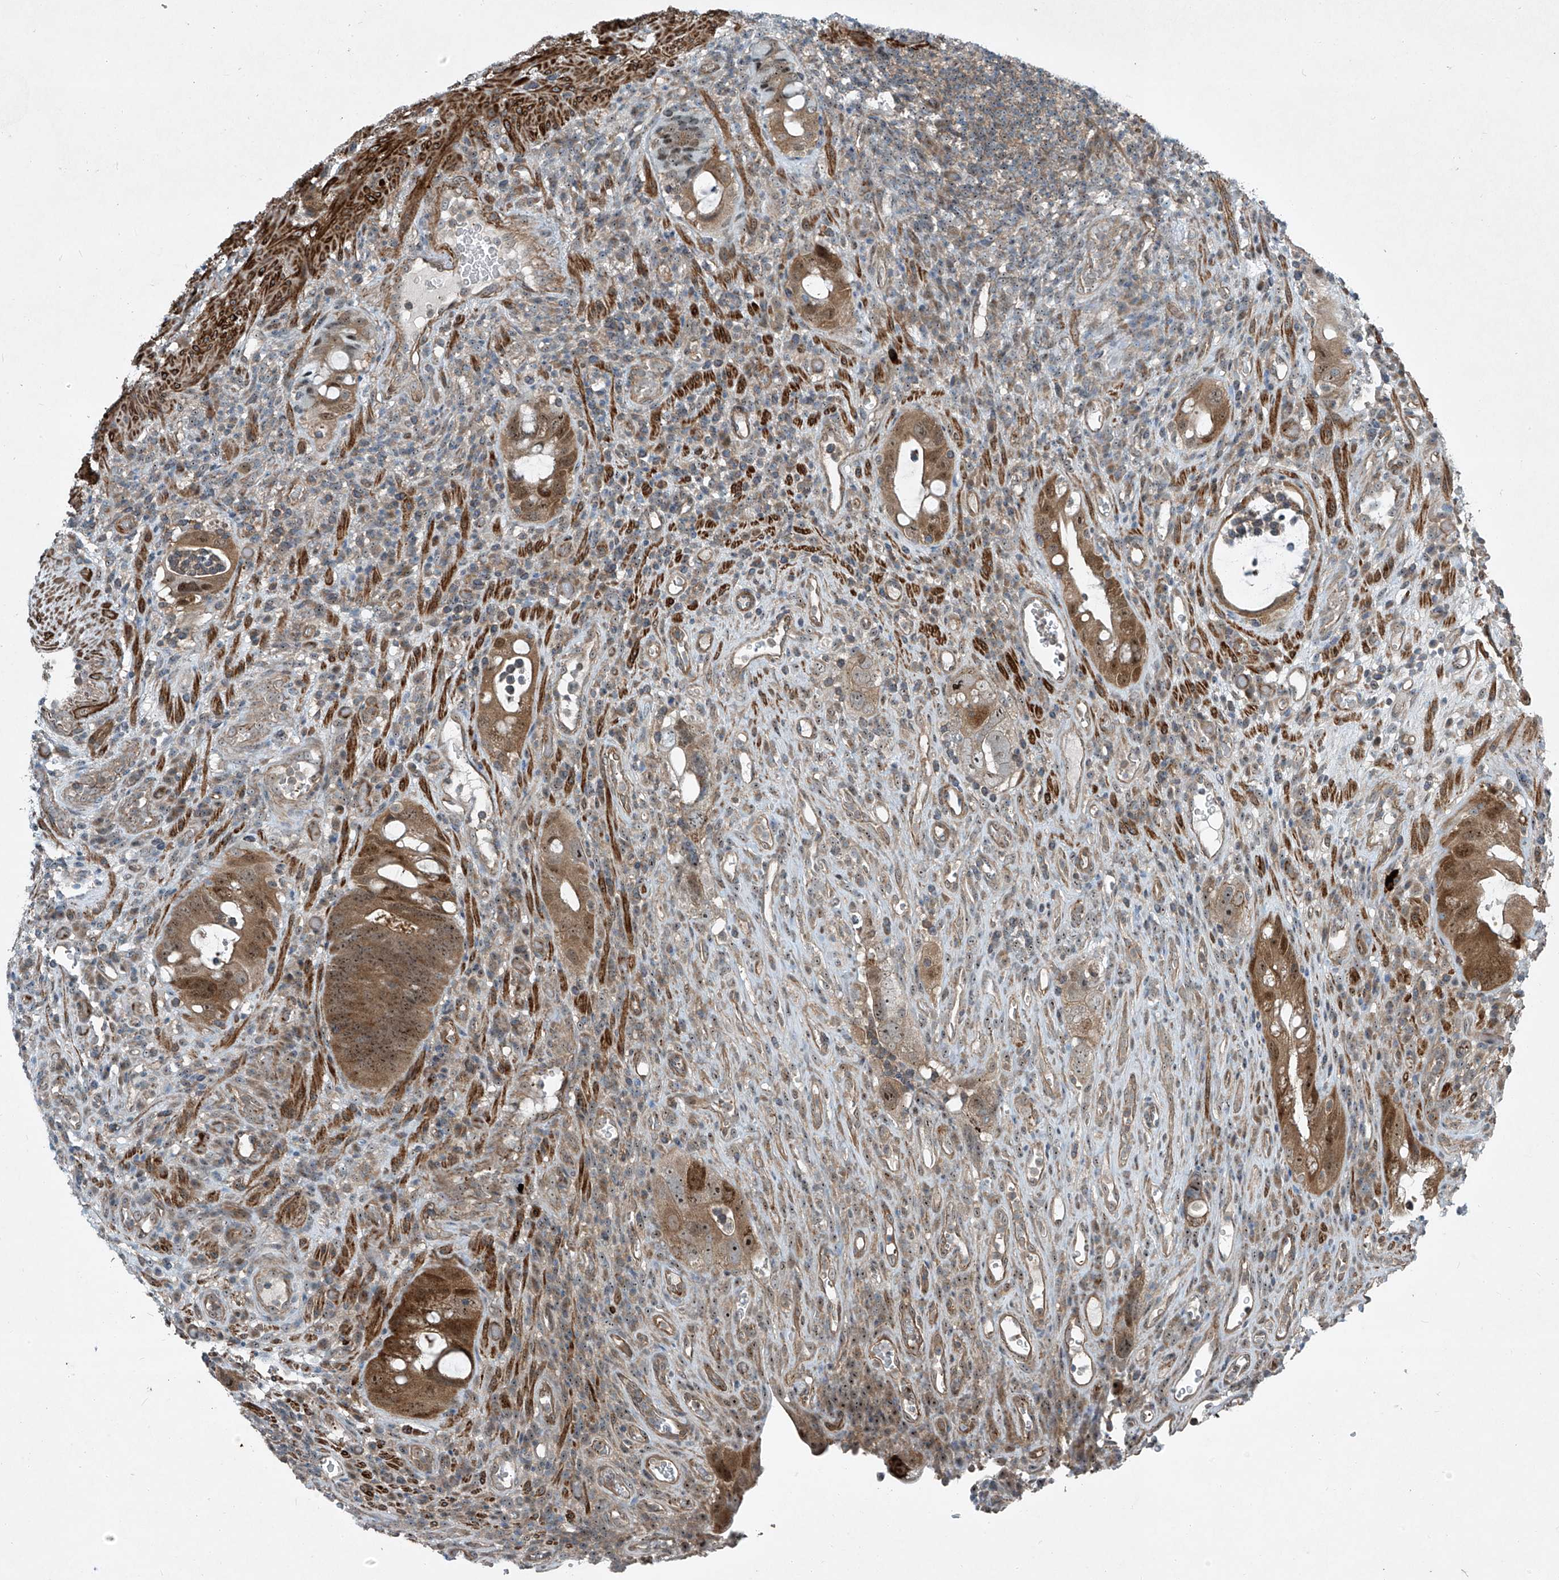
{"staining": {"intensity": "moderate", "quantity": ">75%", "location": "cytoplasmic/membranous,nuclear"}, "tissue": "colorectal cancer", "cell_type": "Tumor cells", "image_type": "cancer", "snomed": [{"axis": "morphology", "description": "Adenocarcinoma, NOS"}, {"axis": "topography", "description": "Rectum"}], "caption": "A brown stain shows moderate cytoplasmic/membranous and nuclear positivity of a protein in colorectal cancer tumor cells.", "gene": "PPCS", "patient": {"sex": "male", "age": 59}}